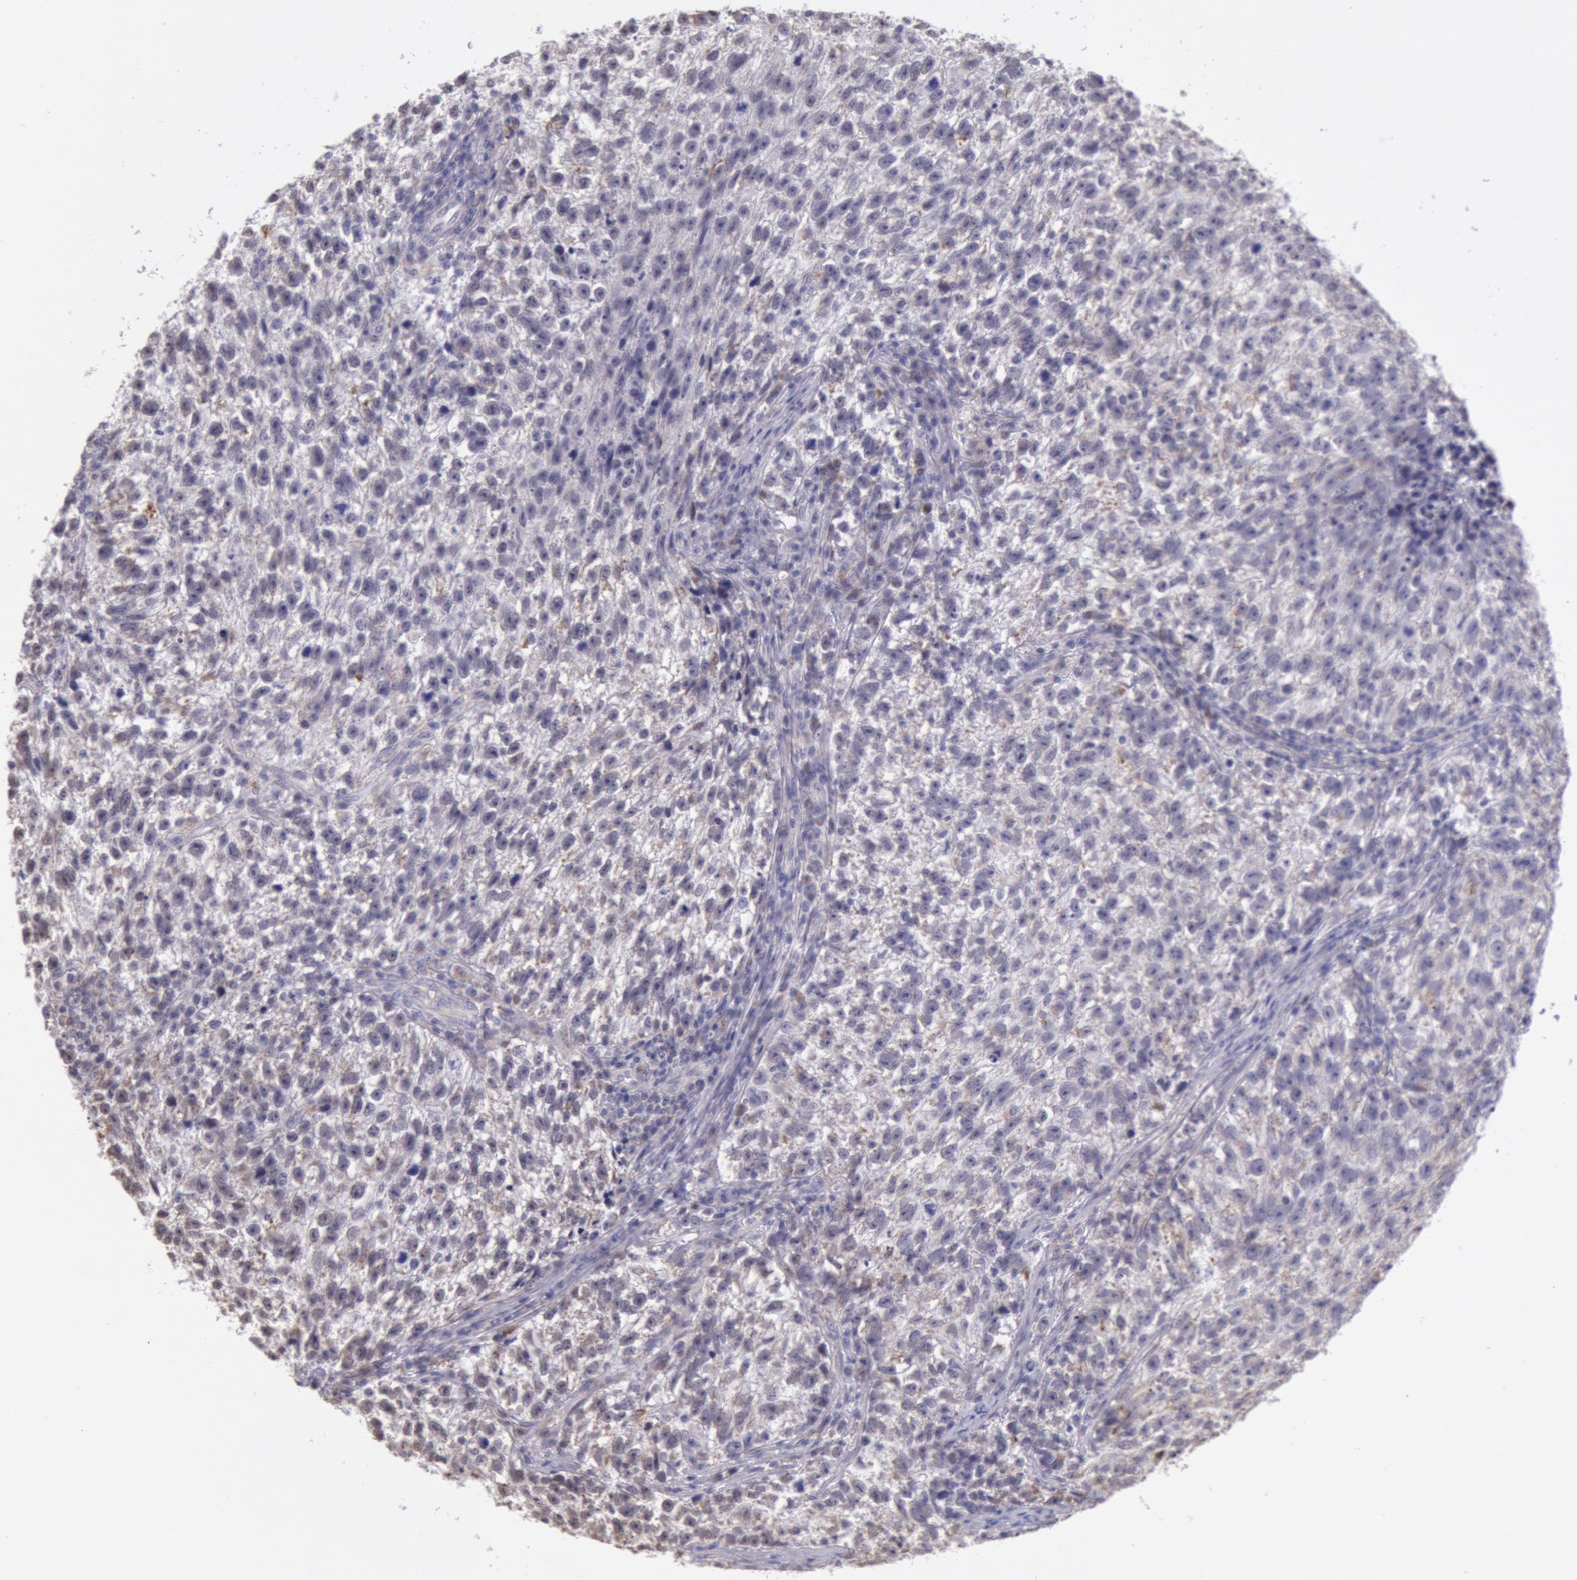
{"staining": {"intensity": "weak", "quantity": "25%-75%", "location": "cytoplasmic/membranous"}, "tissue": "testis cancer", "cell_type": "Tumor cells", "image_type": "cancer", "snomed": [{"axis": "morphology", "description": "Seminoma, NOS"}, {"axis": "topography", "description": "Testis"}], "caption": "A high-resolution photomicrograph shows immunohistochemistry (IHC) staining of testis seminoma, which reveals weak cytoplasmic/membranous expression in approximately 25%-75% of tumor cells.", "gene": "FRMD6", "patient": {"sex": "male", "age": 38}}